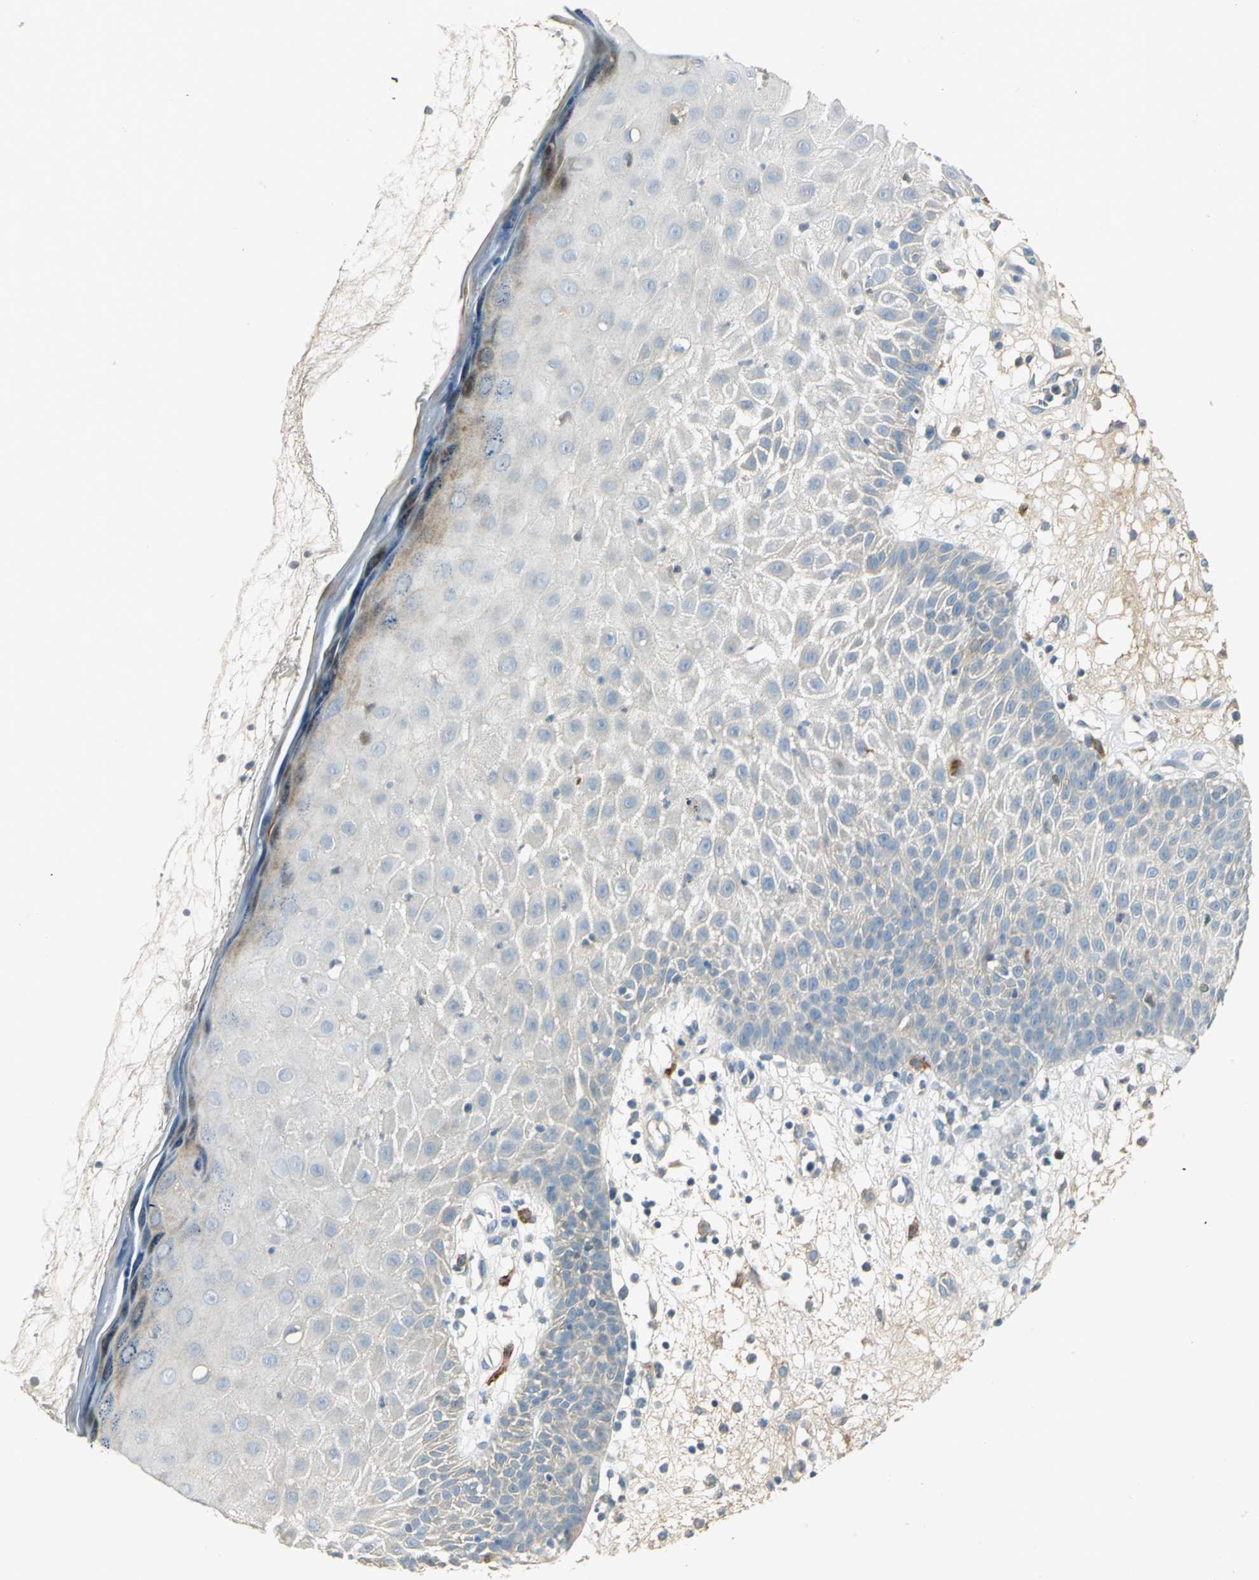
{"staining": {"intensity": "negative", "quantity": "none", "location": "none"}, "tissue": "skin cancer", "cell_type": "Tumor cells", "image_type": "cancer", "snomed": [{"axis": "morphology", "description": "Squamous cell carcinoma, NOS"}, {"axis": "topography", "description": "Skin"}], "caption": "The IHC image has no significant staining in tumor cells of squamous cell carcinoma (skin) tissue.", "gene": "PROC", "patient": {"sex": "female", "age": 78}}